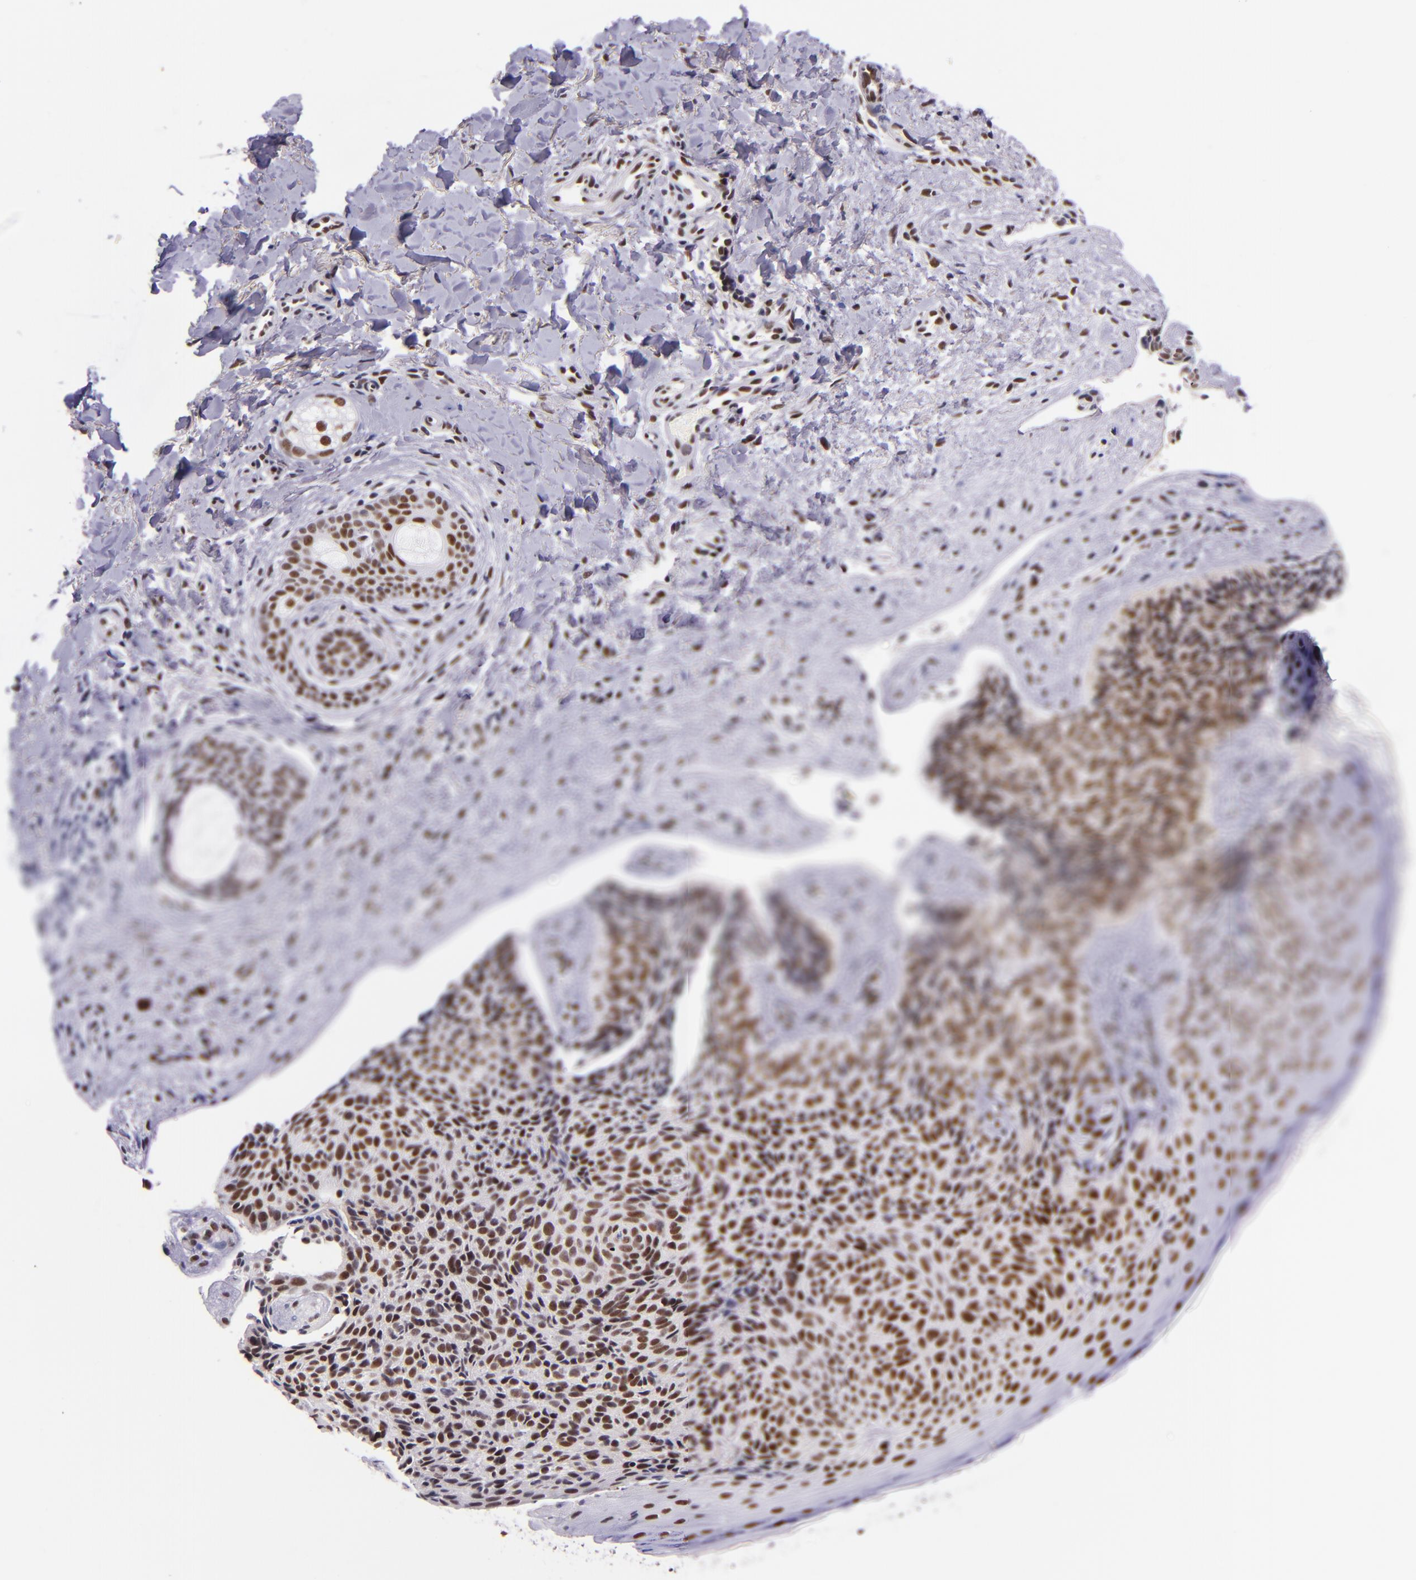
{"staining": {"intensity": "strong", "quantity": ">75%", "location": "nuclear"}, "tissue": "skin cancer", "cell_type": "Tumor cells", "image_type": "cancer", "snomed": [{"axis": "morphology", "description": "Basal cell carcinoma"}, {"axis": "topography", "description": "Skin"}], "caption": "Tumor cells demonstrate high levels of strong nuclear positivity in approximately >75% of cells in human skin cancer (basal cell carcinoma). (brown staining indicates protein expression, while blue staining denotes nuclei).", "gene": "GPKOW", "patient": {"sex": "female", "age": 78}}